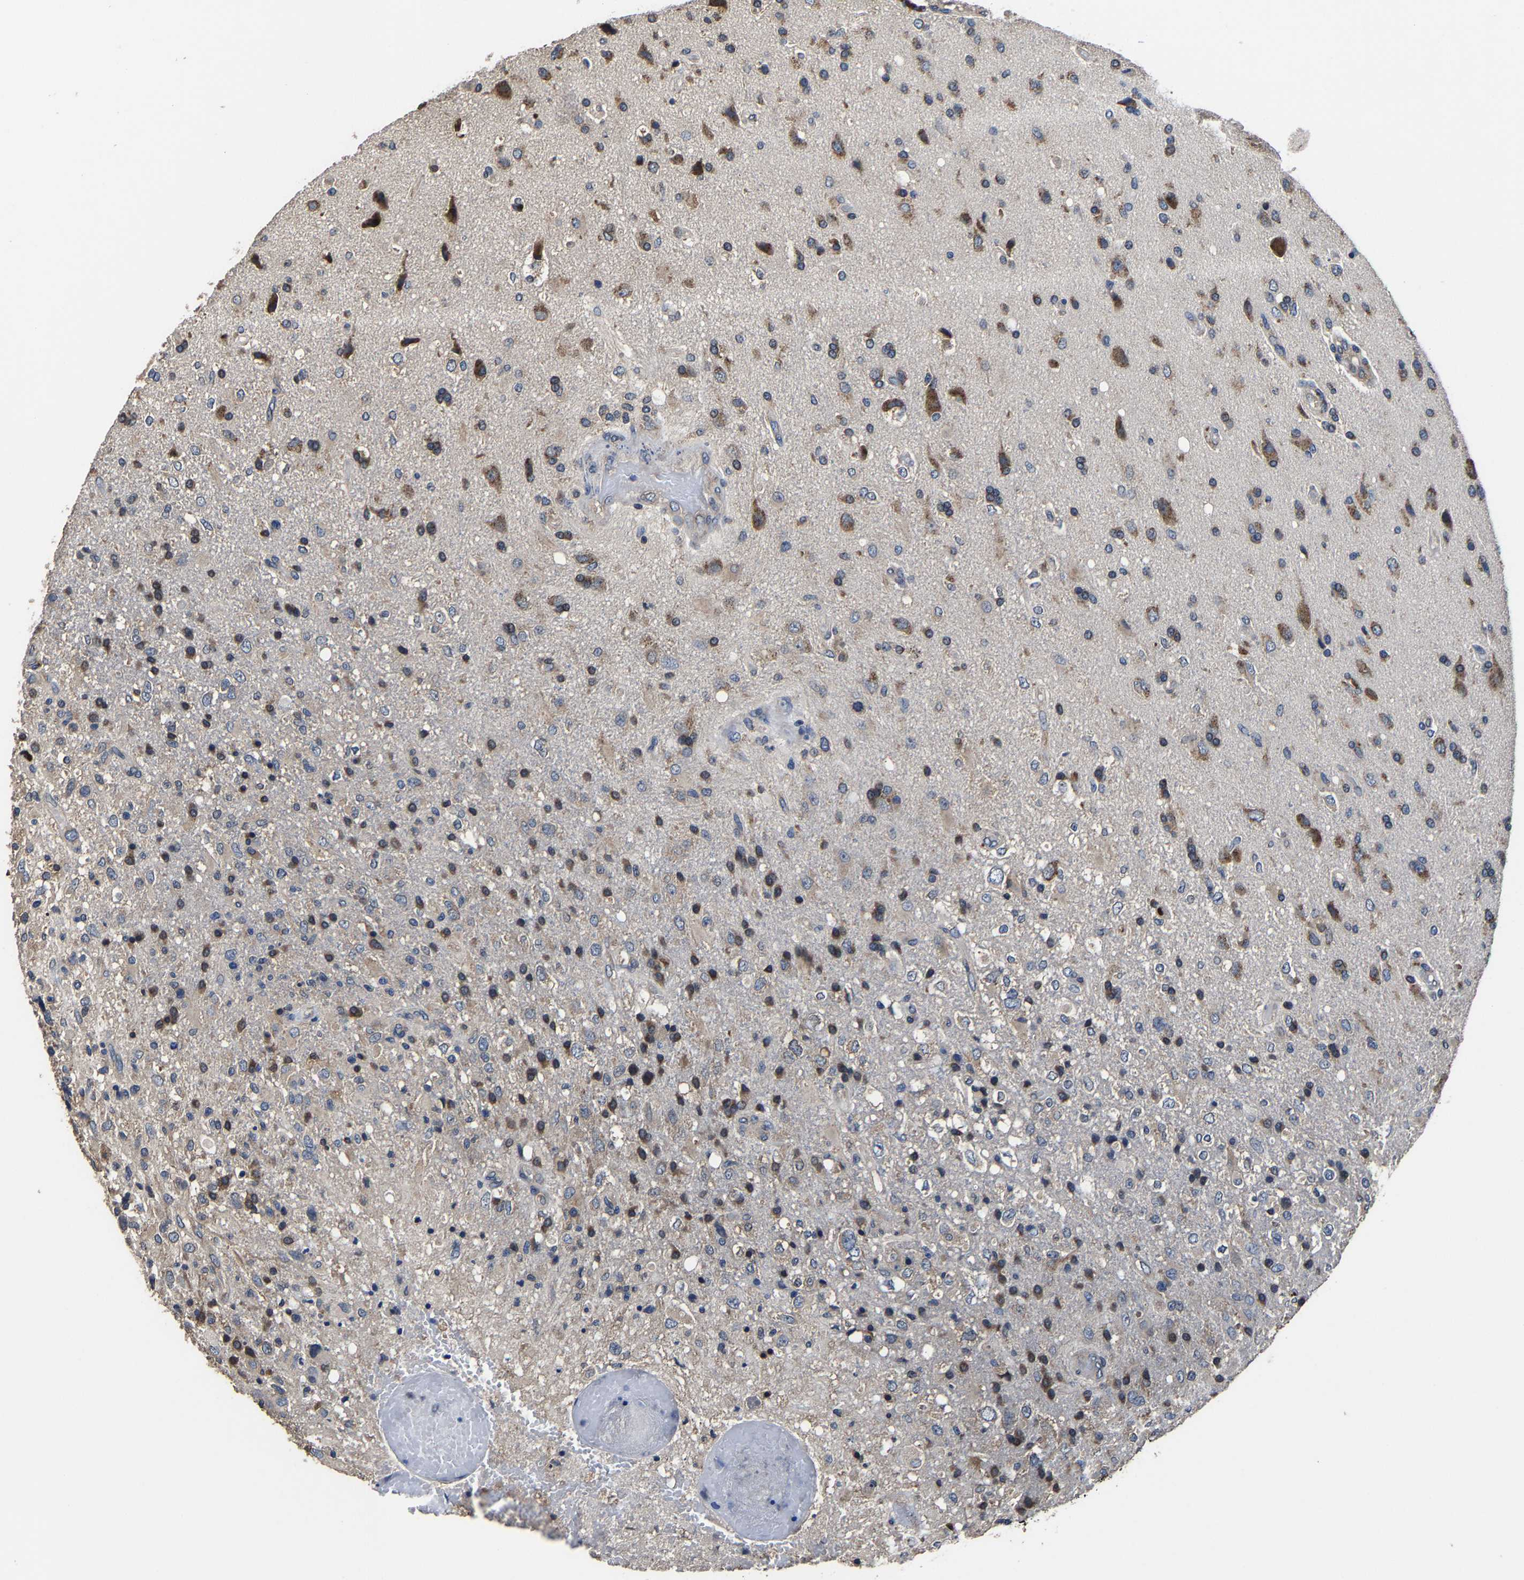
{"staining": {"intensity": "moderate", "quantity": "25%-75%", "location": "cytoplasmic/membranous"}, "tissue": "glioma", "cell_type": "Tumor cells", "image_type": "cancer", "snomed": [{"axis": "morphology", "description": "Glioma, malignant, High grade"}, {"axis": "topography", "description": "Brain"}], "caption": "The photomicrograph shows a brown stain indicating the presence of a protein in the cytoplasmic/membranous of tumor cells in high-grade glioma (malignant). The staining was performed using DAB, with brown indicating positive protein expression. Nuclei are stained blue with hematoxylin.", "gene": "EBAG9", "patient": {"sex": "male", "age": 72}}